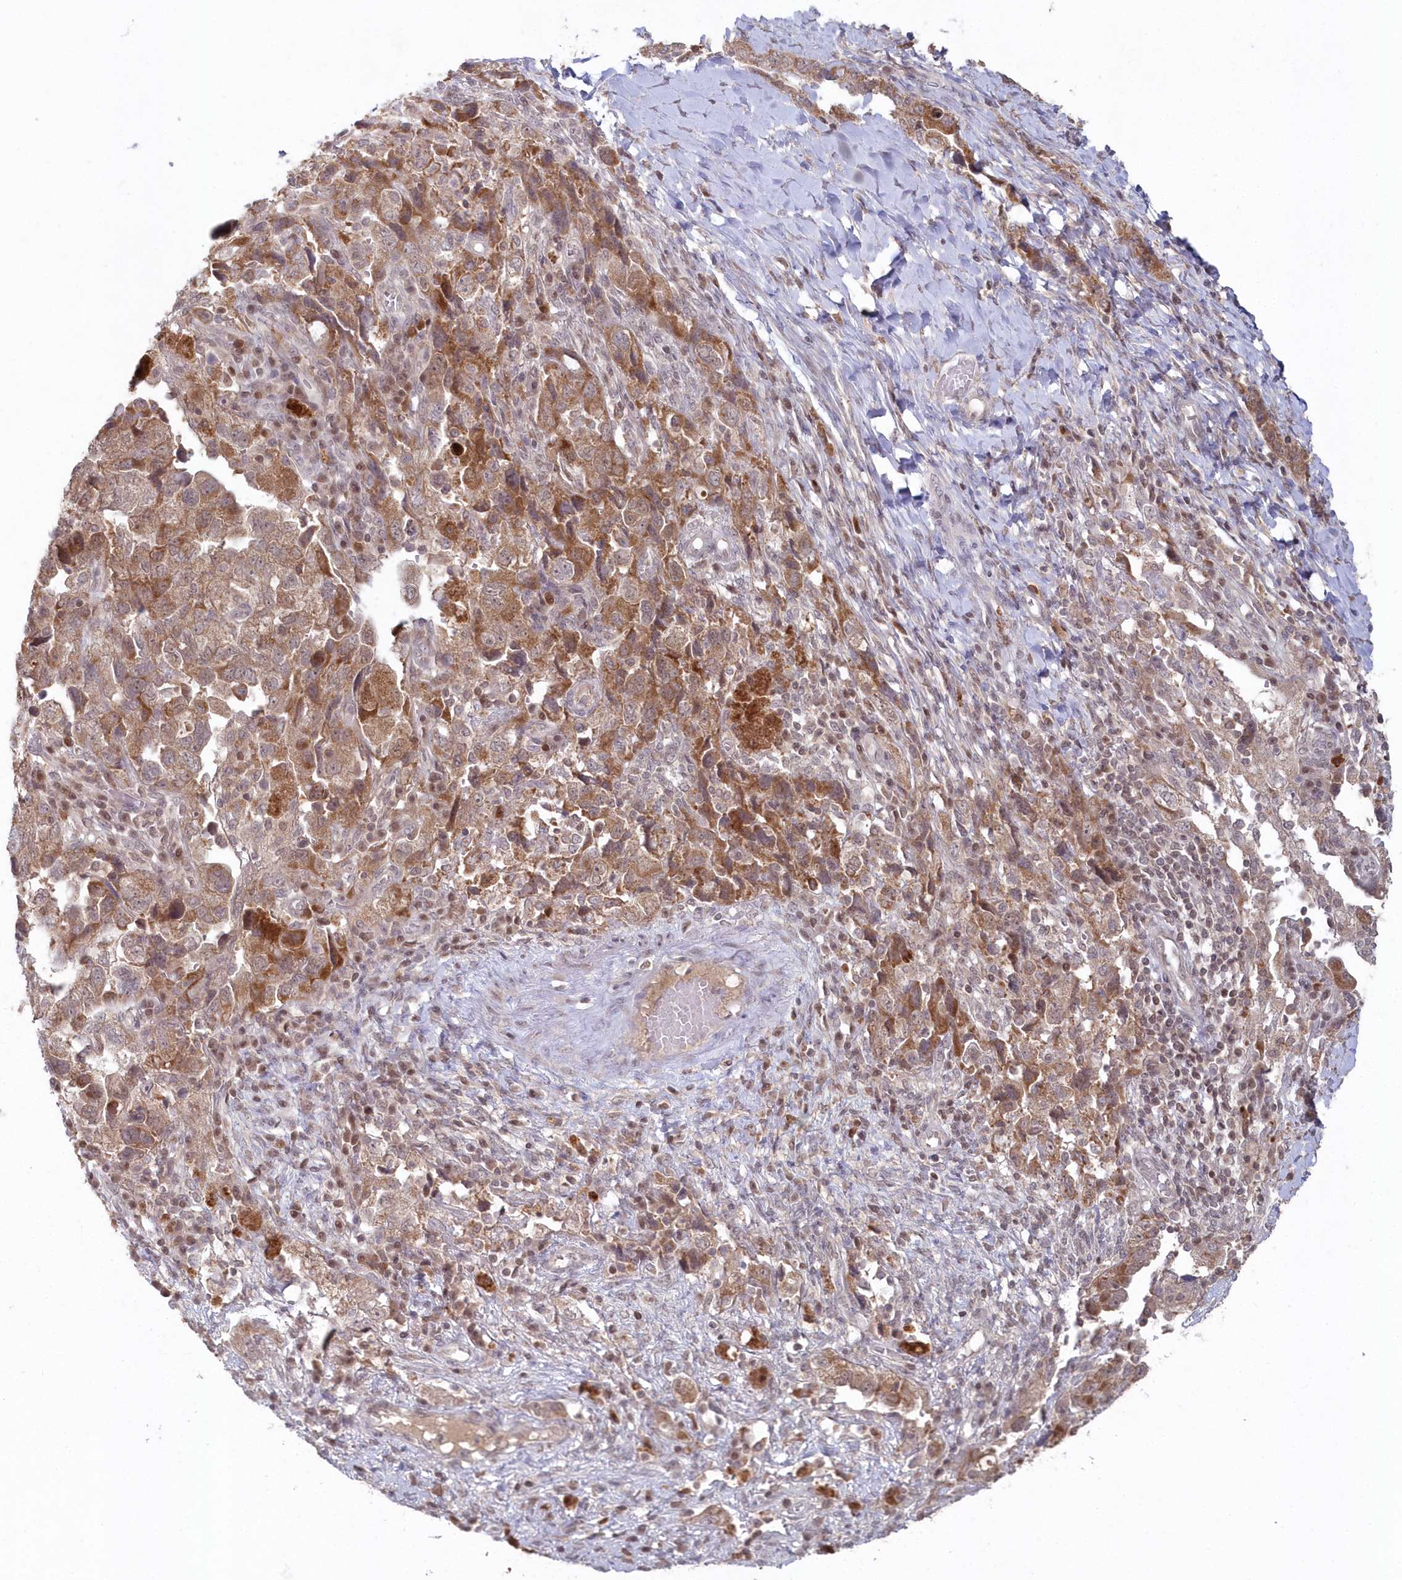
{"staining": {"intensity": "moderate", "quantity": ">75%", "location": "cytoplasmic/membranous"}, "tissue": "ovarian cancer", "cell_type": "Tumor cells", "image_type": "cancer", "snomed": [{"axis": "morphology", "description": "Carcinoma, NOS"}, {"axis": "morphology", "description": "Cystadenocarcinoma, serous, NOS"}, {"axis": "topography", "description": "Ovary"}], "caption": "Tumor cells show medium levels of moderate cytoplasmic/membranous staining in about >75% of cells in human ovarian cancer.", "gene": "ASCC1", "patient": {"sex": "female", "age": 69}}